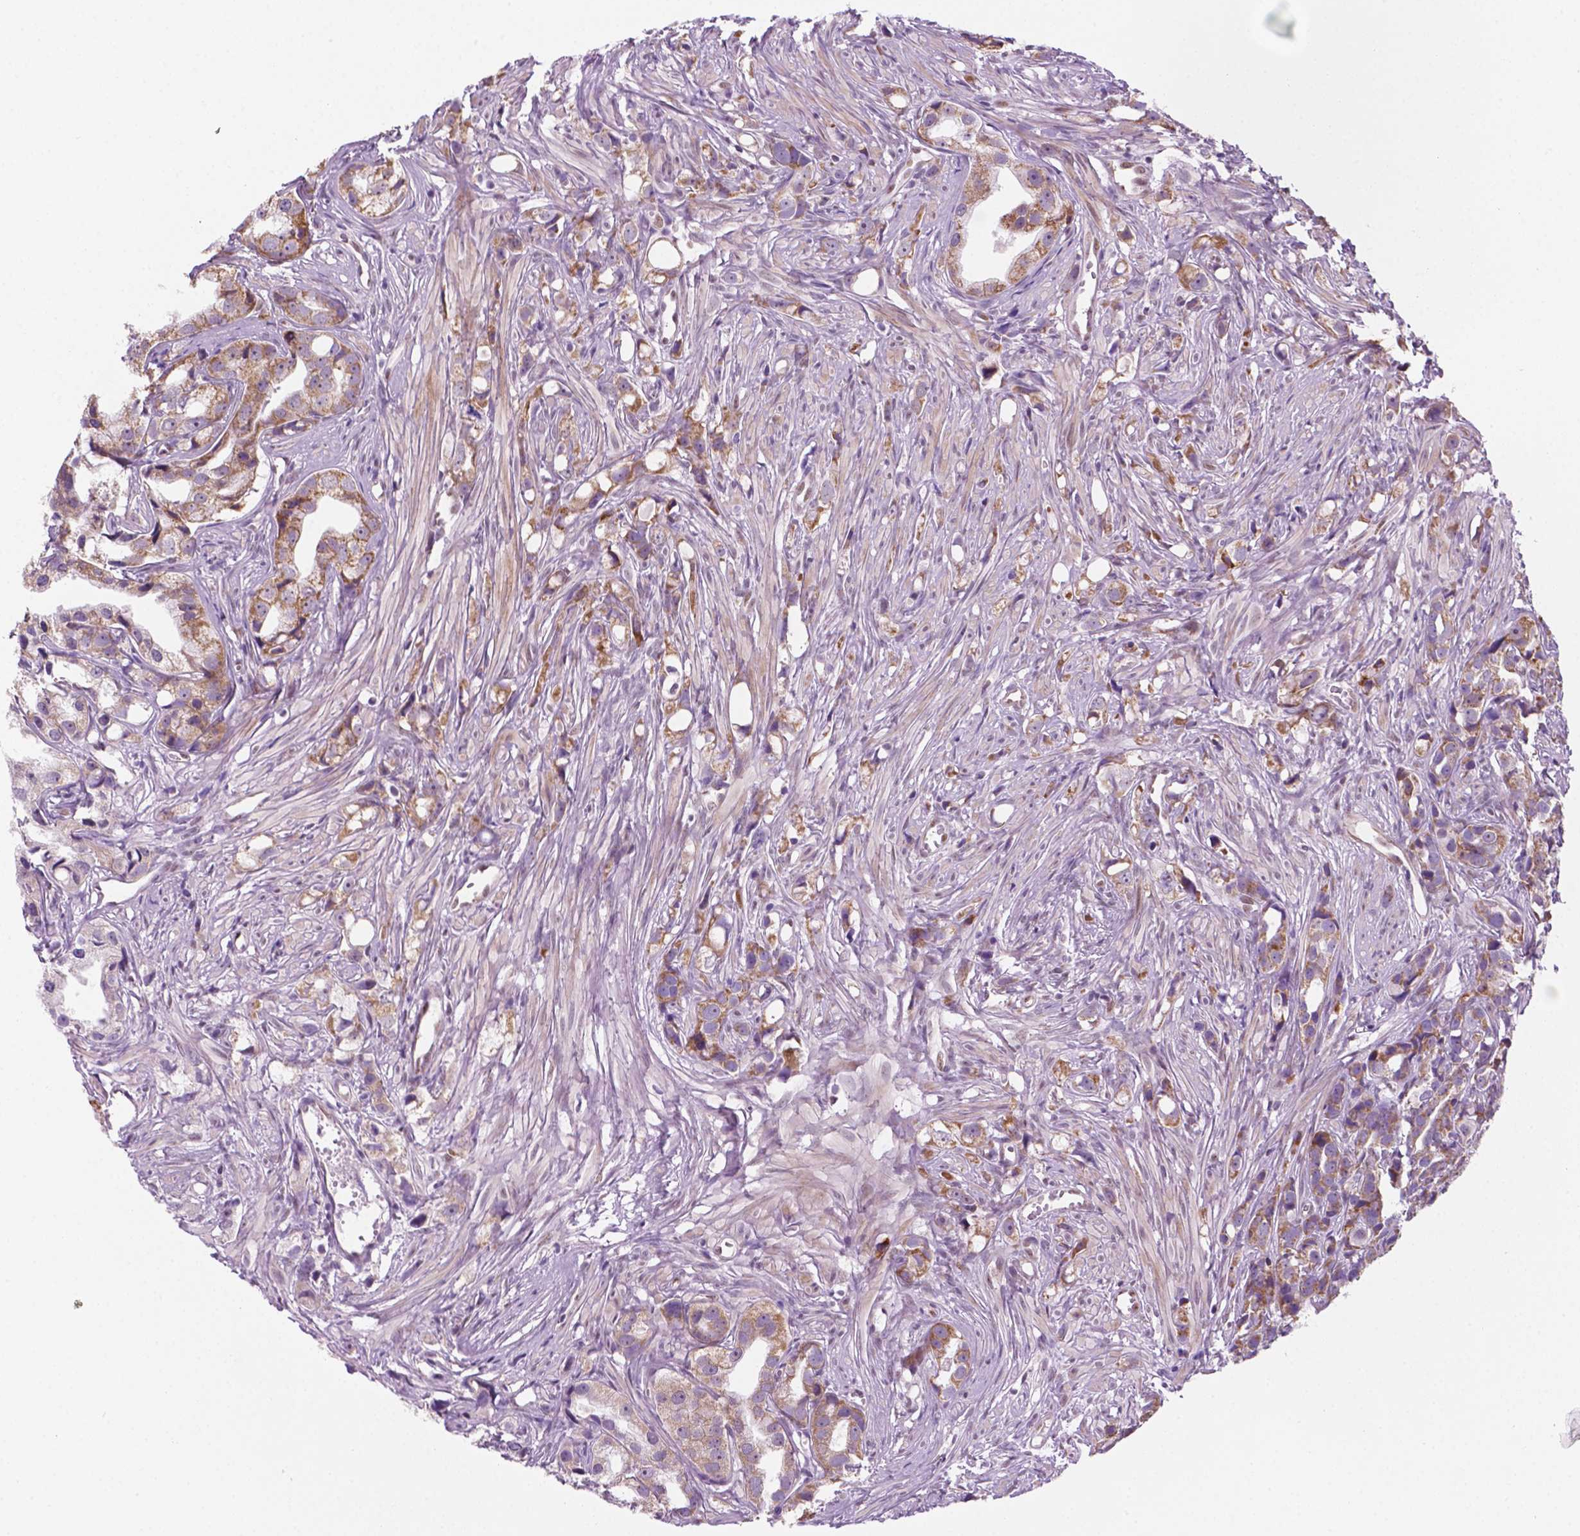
{"staining": {"intensity": "moderate", "quantity": "25%-75%", "location": "cytoplasmic/membranous"}, "tissue": "prostate cancer", "cell_type": "Tumor cells", "image_type": "cancer", "snomed": [{"axis": "morphology", "description": "Adenocarcinoma, High grade"}, {"axis": "topography", "description": "Prostate"}], "caption": "Moderate cytoplasmic/membranous positivity for a protein is seen in approximately 25%-75% of tumor cells of prostate high-grade adenocarcinoma using immunohistochemistry (IHC).", "gene": "C18orf21", "patient": {"sex": "male", "age": 75}}